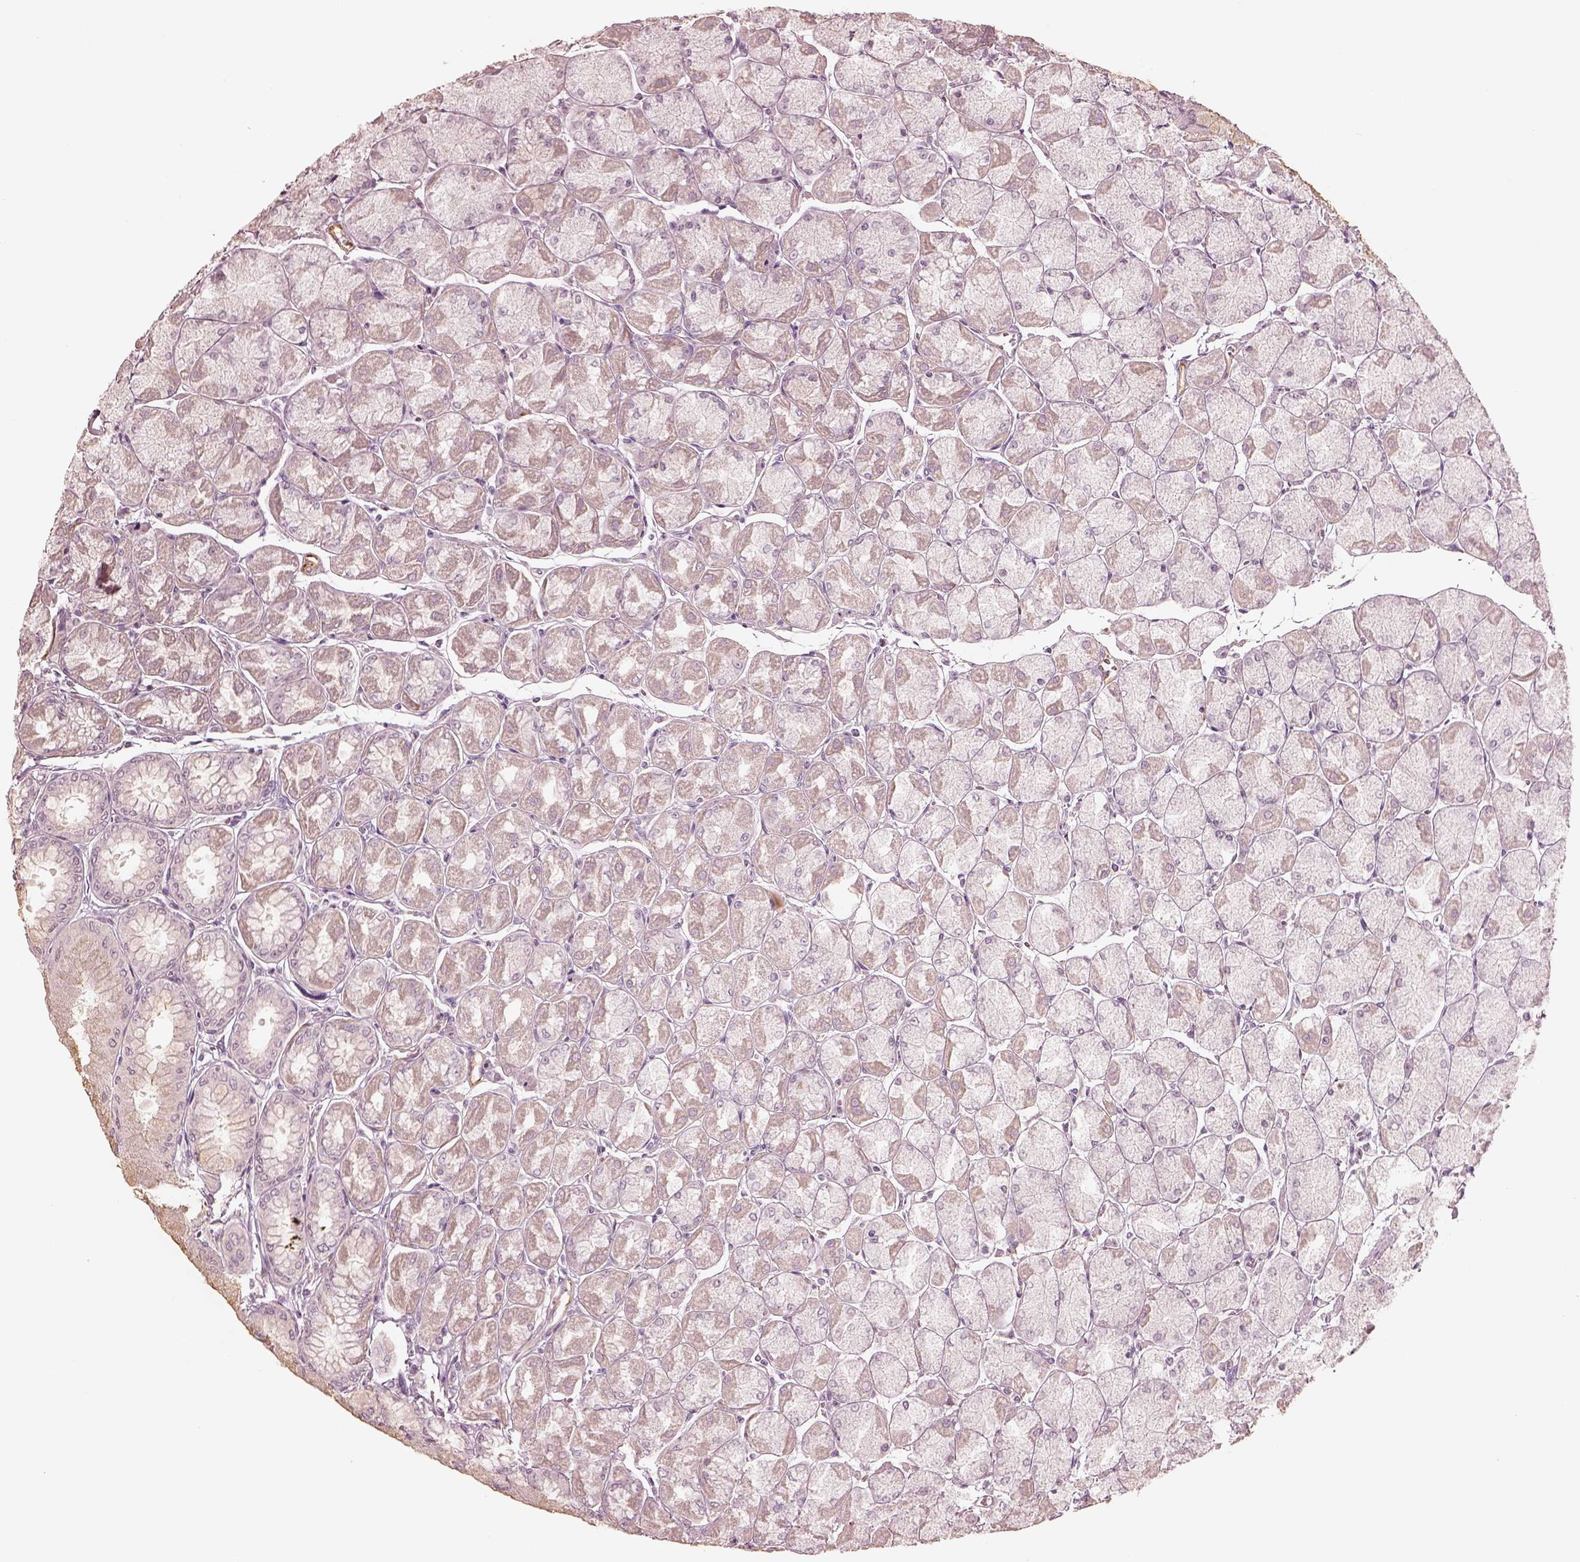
{"staining": {"intensity": "negative", "quantity": "none", "location": "none"}, "tissue": "stomach", "cell_type": "Glandular cells", "image_type": "normal", "snomed": [{"axis": "morphology", "description": "Normal tissue, NOS"}, {"axis": "topography", "description": "Stomach, upper"}], "caption": "Unremarkable stomach was stained to show a protein in brown. There is no significant positivity in glandular cells. (Stains: DAB (3,3'-diaminobenzidine) IHC with hematoxylin counter stain, Microscopy: brightfield microscopy at high magnification).", "gene": "MADCAM1", "patient": {"sex": "male", "age": 60}}